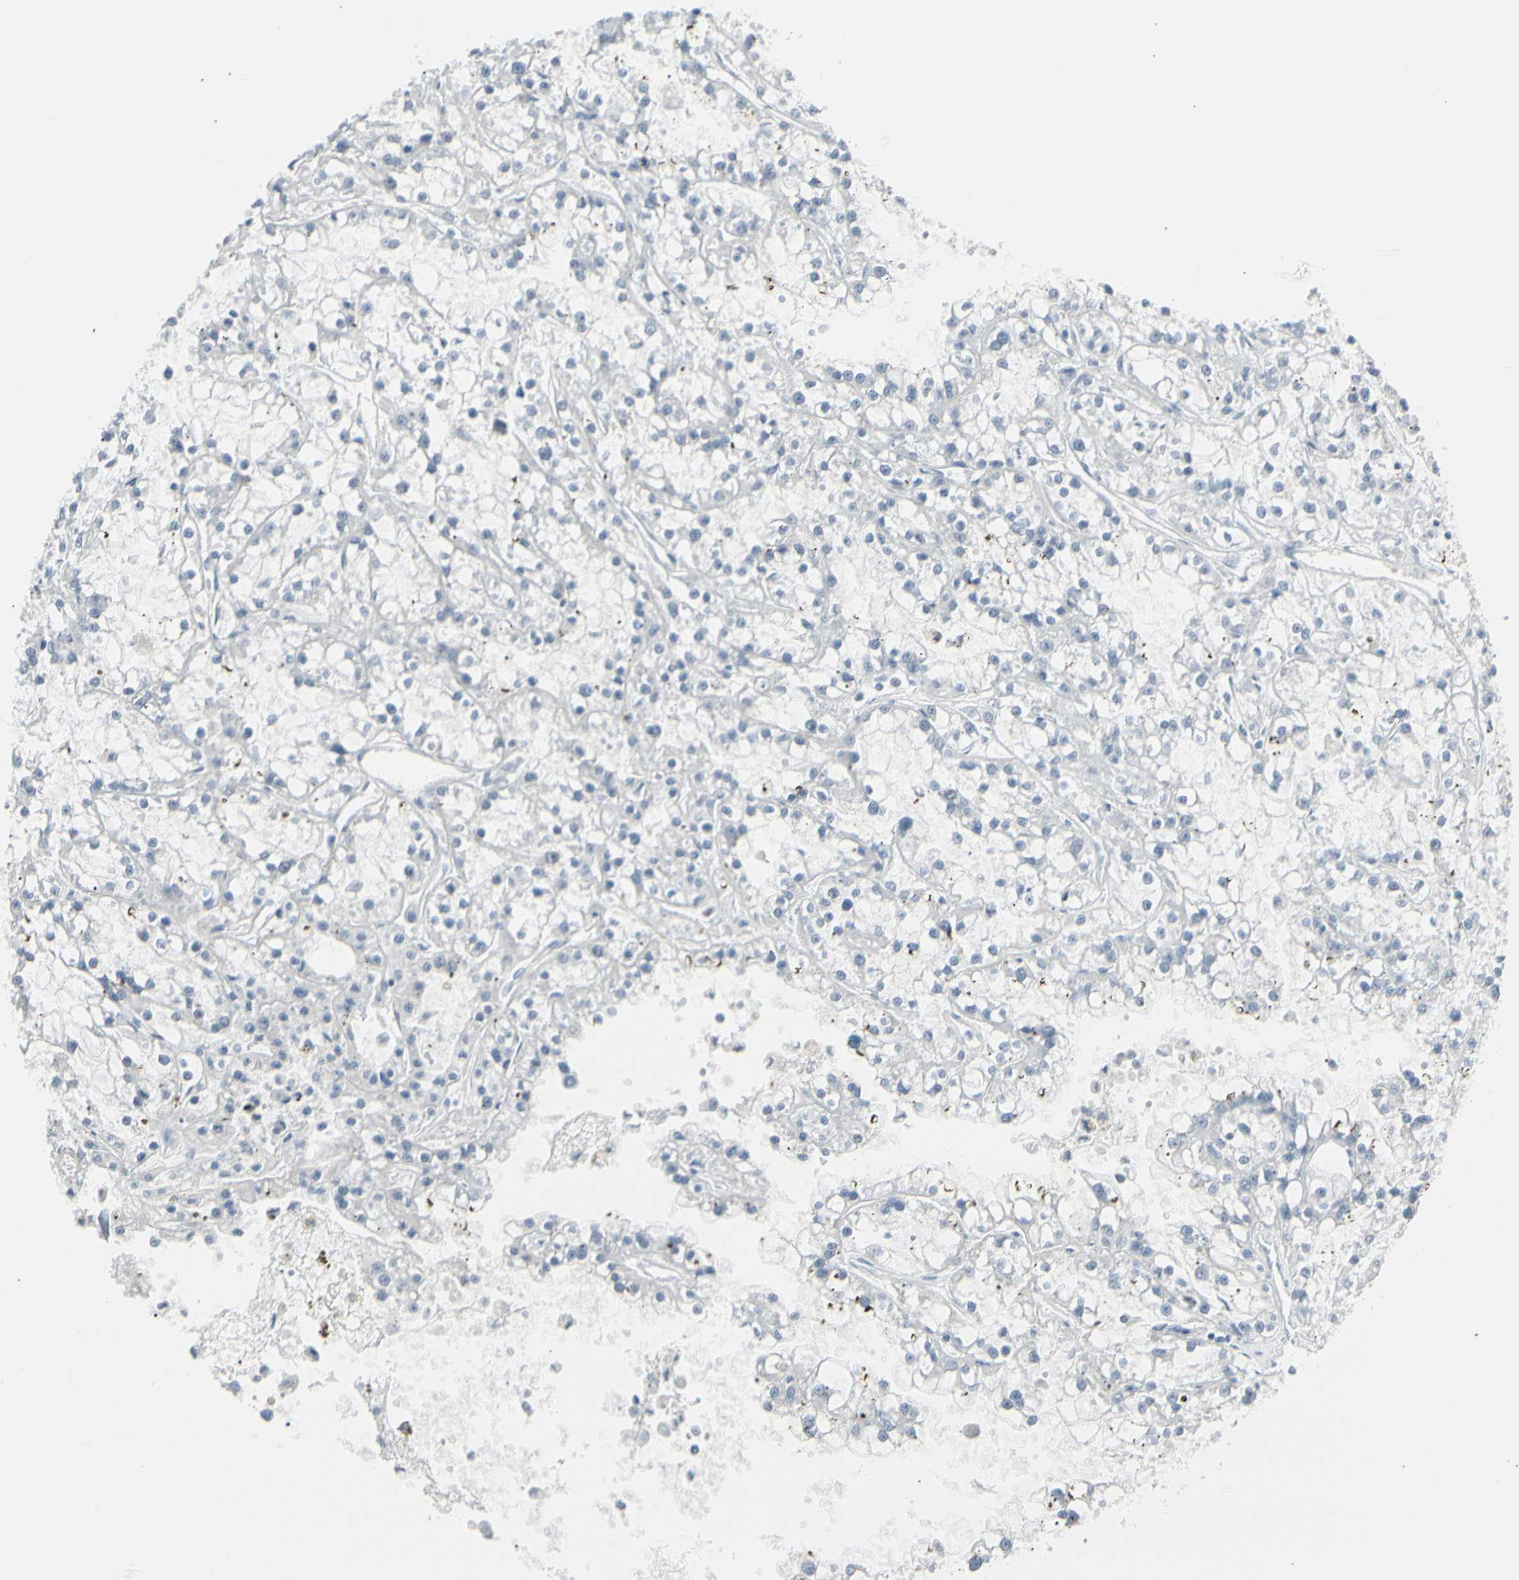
{"staining": {"intensity": "negative", "quantity": "none", "location": "none"}, "tissue": "renal cancer", "cell_type": "Tumor cells", "image_type": "cancer", "snomed": [{"axis": "morphology", "description": "Adenocarcinoma, NOS"}, {"axis": "topography", "description": "Kidney"}], "caption": "Adenocarcinoma (renal) was stained to show a protein in brown. There is no significant expression in tumor cells.", "gene": "ZBTB7B", "patient": {"sex": "female", "age": 52}}